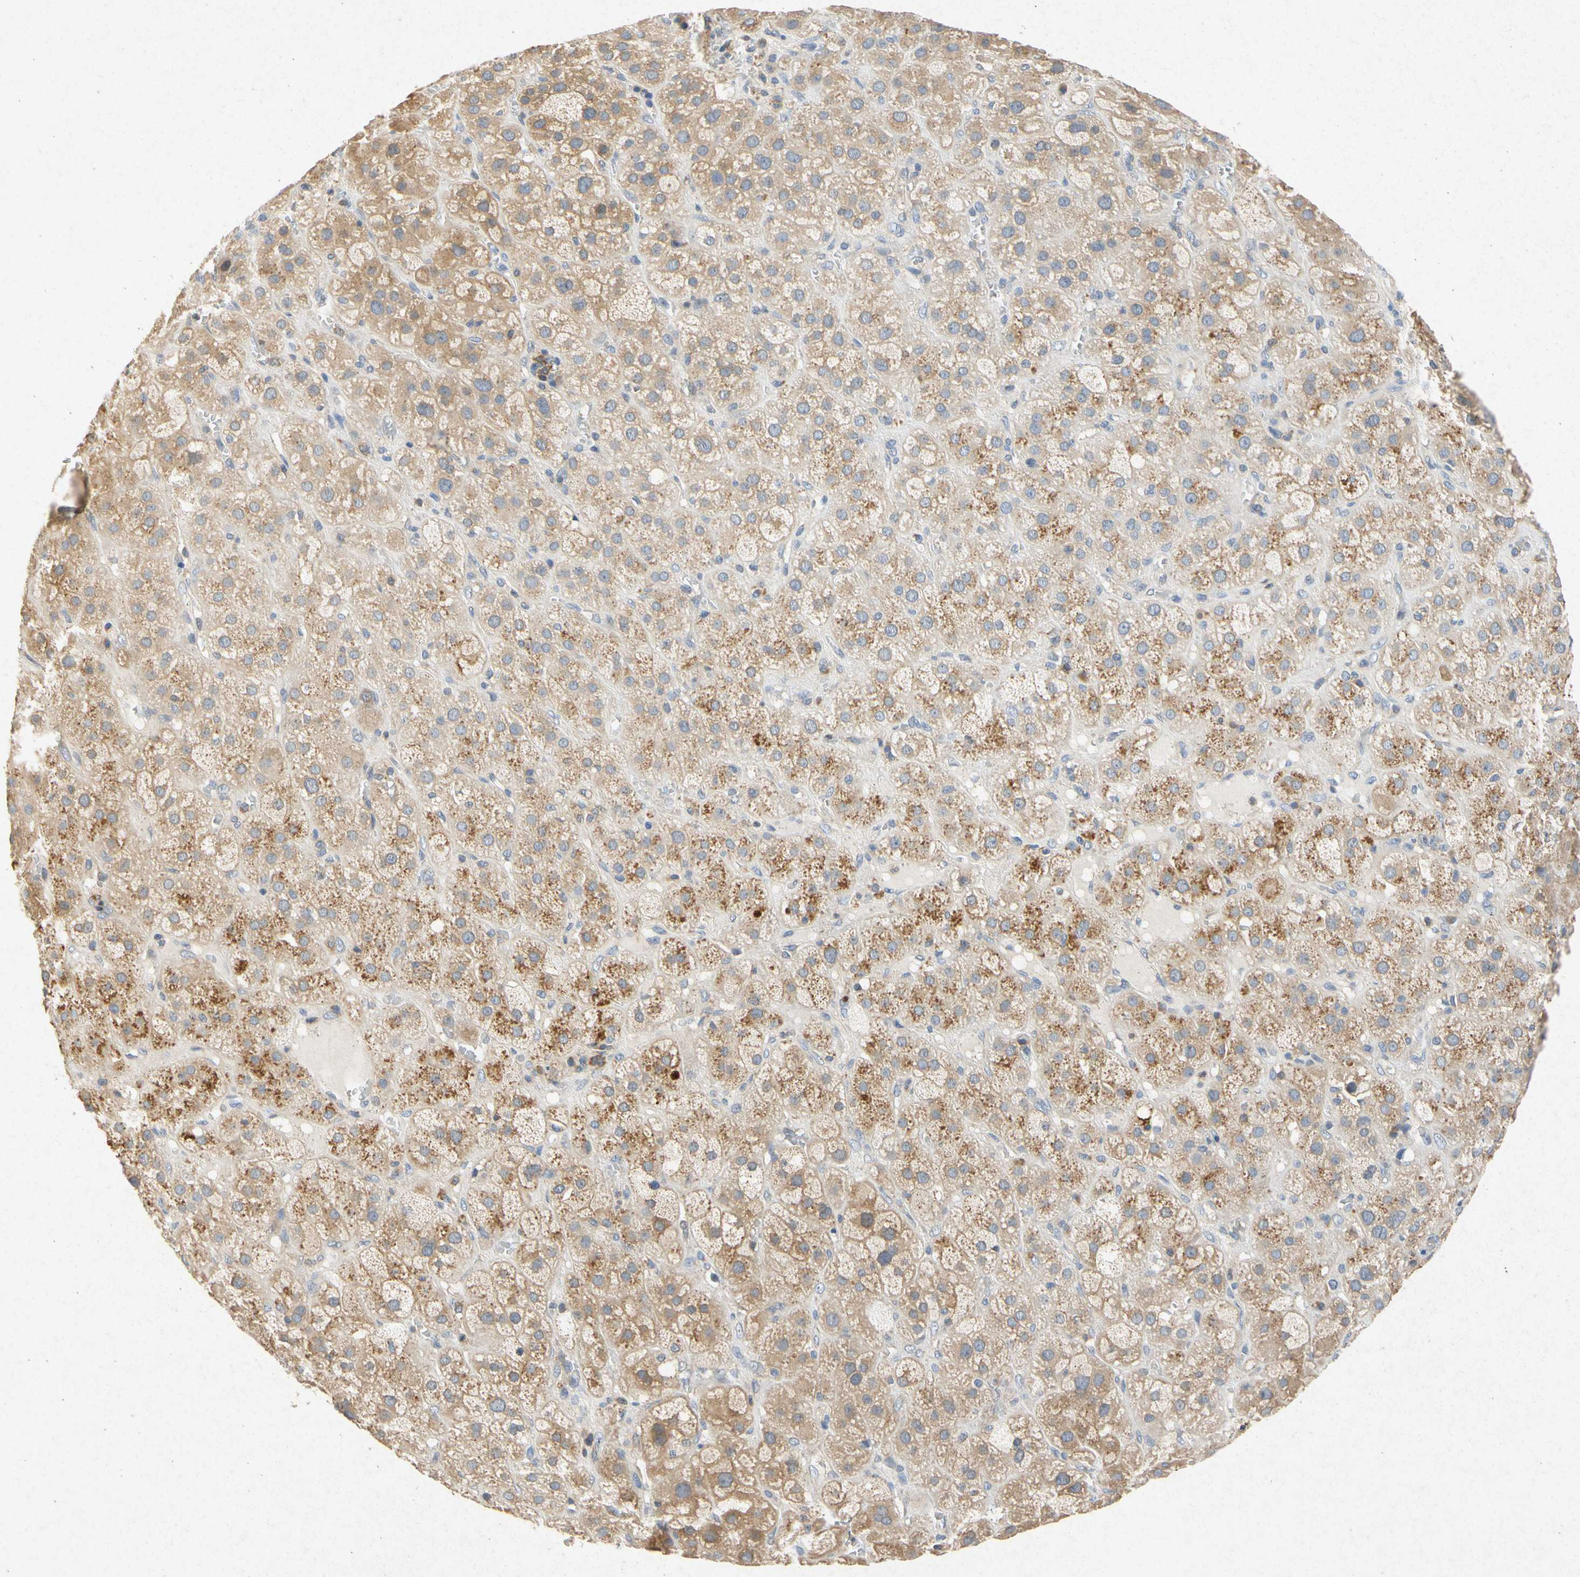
{"staining": {"intensity": "moderate", "quantity": ">75%", "location": "cytoplasmic/membranous"}, "tissue": "adrenal gland", "cell_type": "Glandular cells", "image_type": "normal", "snomed": [{"axis": "morphology", "description": "Normal tissue, NOS"}, {"axis": "topography", "description": "Adrenal gland"}], "caption": "Adrenal gland stained for a protein demonstrates moderate cytoplasmic/membranous positivity in glandular cells.", "gene": "RPS6KA1", "patient": {"sex": "female", "age": 47}}